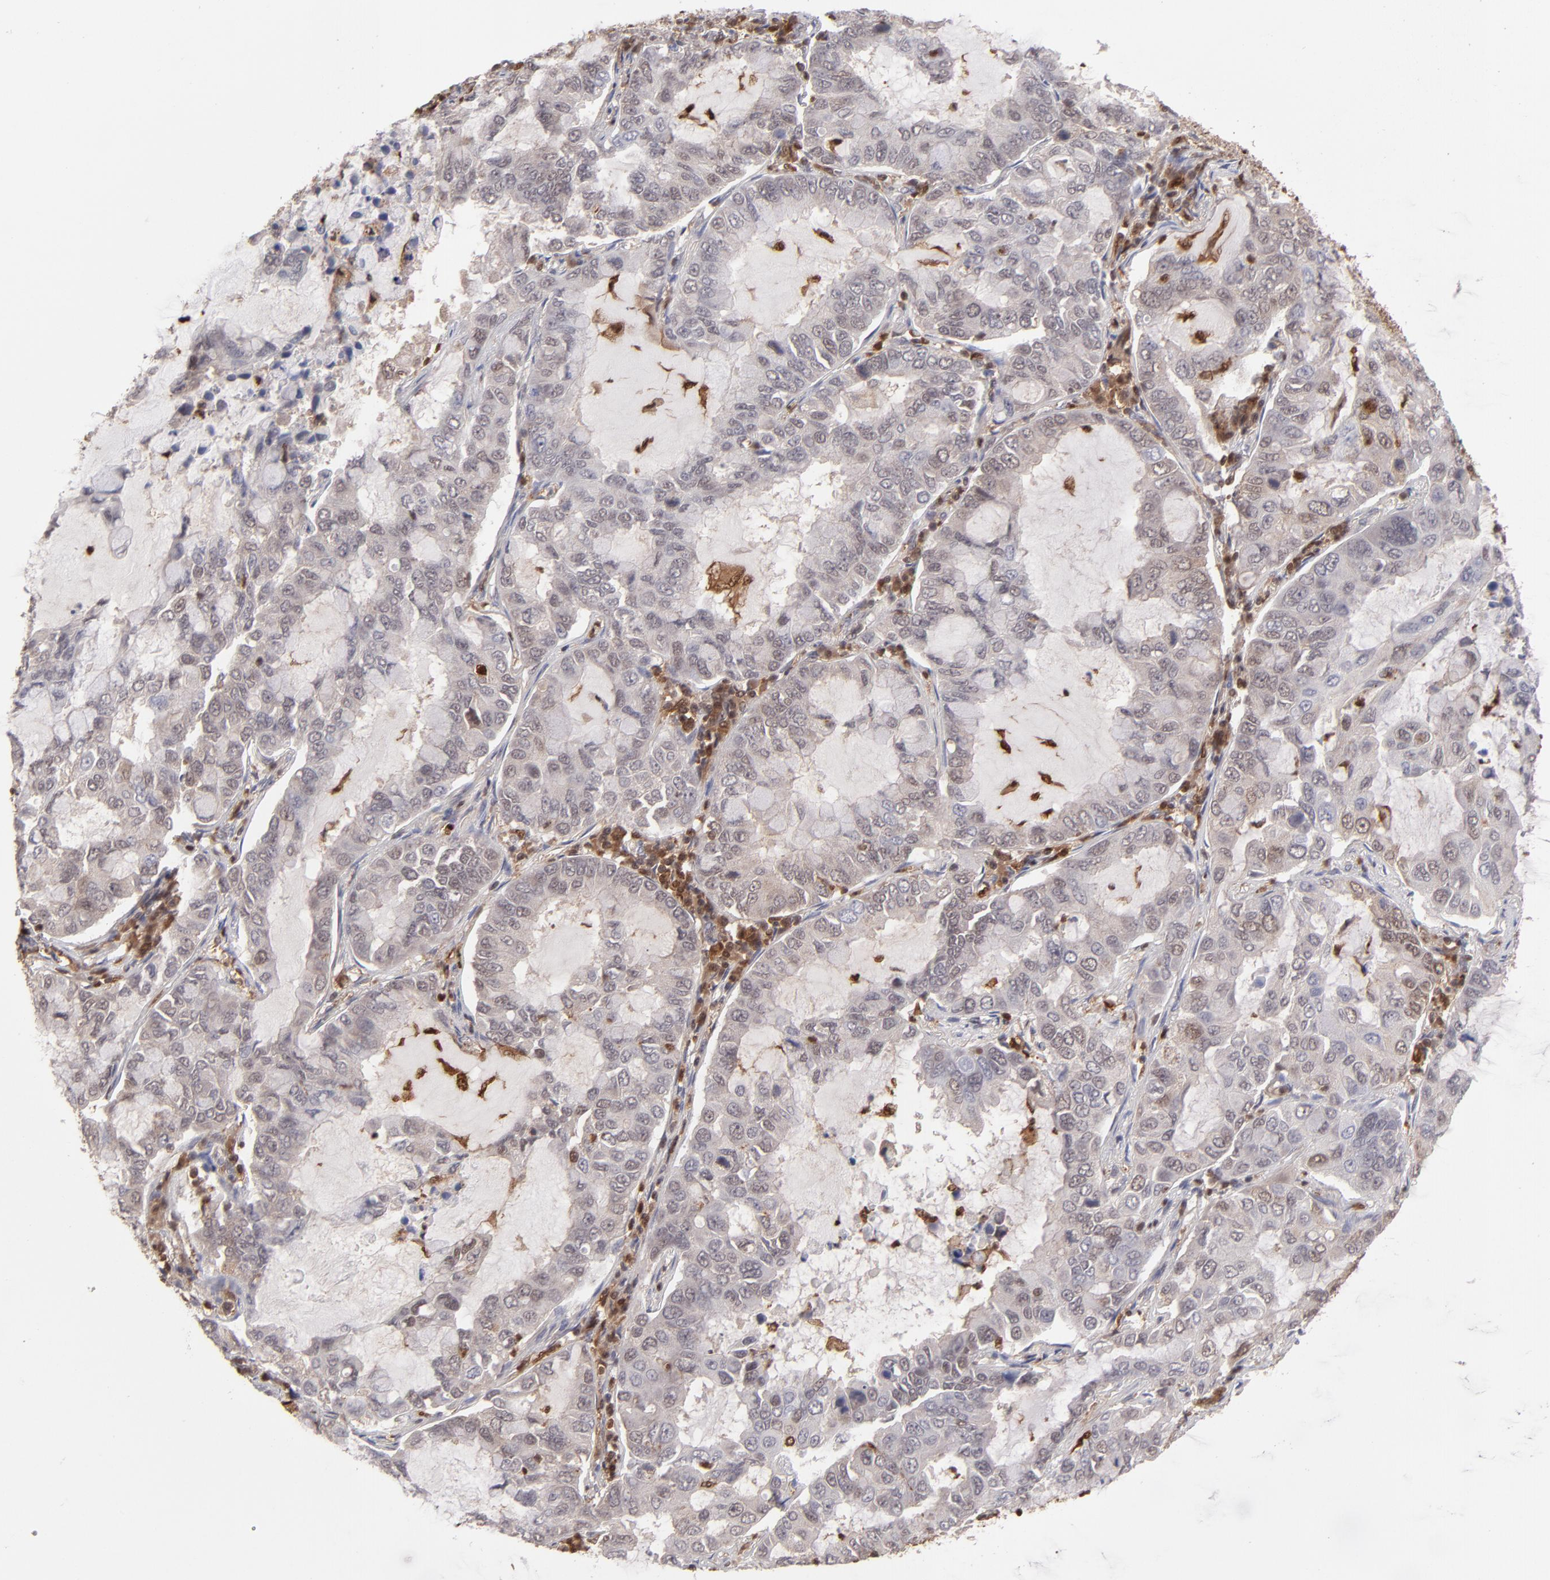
{"staining": {"intensity": "weak", "quantity": "25%-75%", "location": "cytoplasmic/membranous,nuclear"}, "tissue": "lung cancer", "cell_type": "Tumor cells", "image_type": "cancer", "snomed": [{"axis": "morphology", "description": "Adenocarcinoma, NOS"}, {"axis": "topography", "description": "Lung"}], "caption": "High-magnification brightfield microscopy of adenocarcinoma (lung) stained with DAB (3,3'-diaminobenzidine) (brown) and counterstained with hematoxylin (blue). tumor cells exhibit weak cytoplasmic/membranous and nuclear staining is seen in approximately25%-75% of cells.", "gene": "GRB2", "patient": {"sex": "male", "age": 64}}